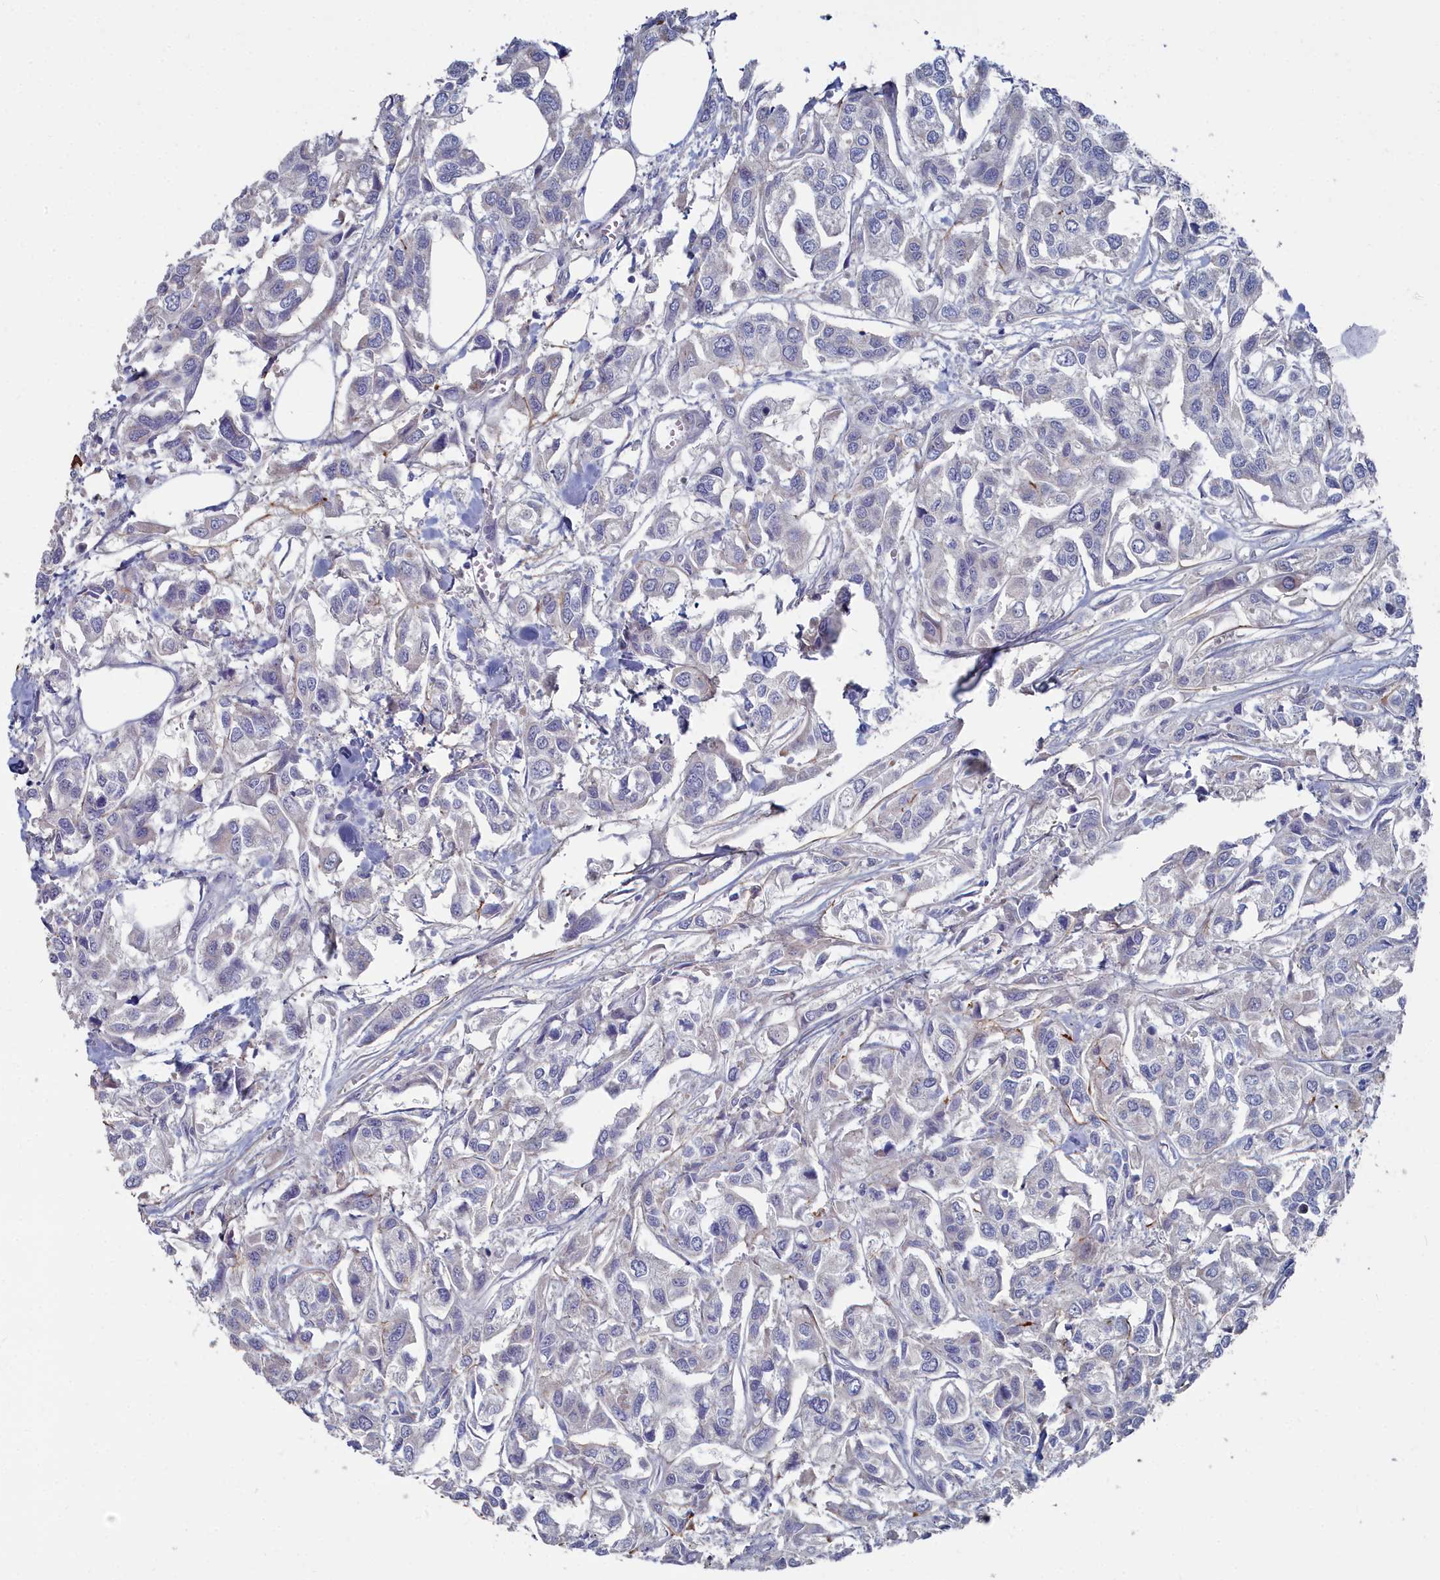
{"staining": {"intensity": "negative", "quantity": "none", "location": "none"}, "tissue": "urothelial cancer", "cell_type": "Tumor cells", "image_type": "cancer", "snomed": [{"axis": "morphology", "description": "Urothelial carcinoma, High grade"}, {"axis": "topography", "description": "Urinary bladder"}], "caption": "This is an immunohistochemistry (IHC) photomicrograph of urothelial cancer. There is no staining in tumor cells.", "gene": "SHISAL2A", "patient": {"sex": "male", "age": 67}}